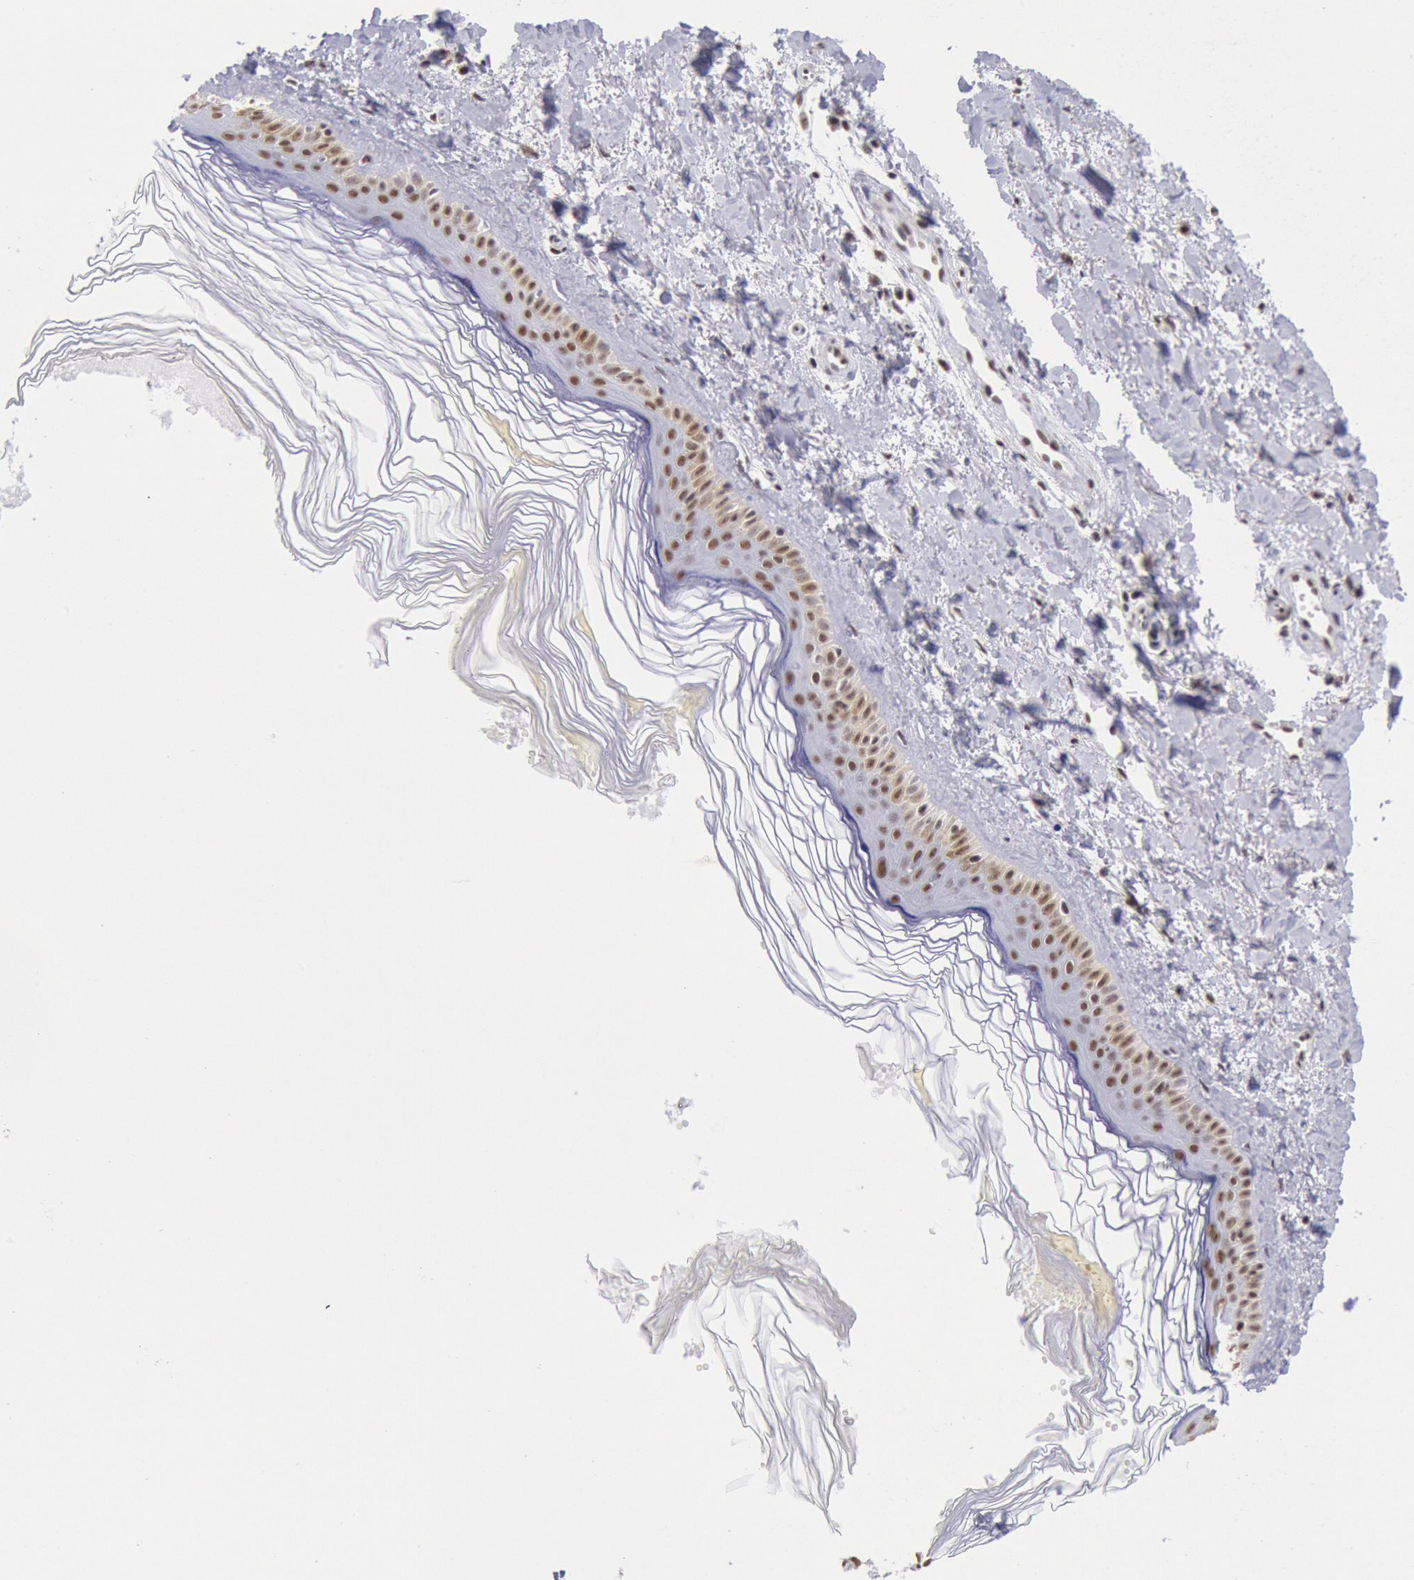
{"staining": {"intensity": "moderate", "quantity": ">75%", "location": "nuclear"}, "tissue": "melanoma", "cell_type": "Tumor cells", "image_type": "cancer", "snomed": [{"axis": "morphology", "description": "Malignant melanoma, NOS"}, {"axis": "topography", "description": "Skin"}], "caption": "Immunohistochemical staining of malignant melanoma demonstrates moderate nuclear protein expression in approximately >75% of tumor cells.", "gene": "SNRPD3", "patient": {"sex": "female", "age": 73}}